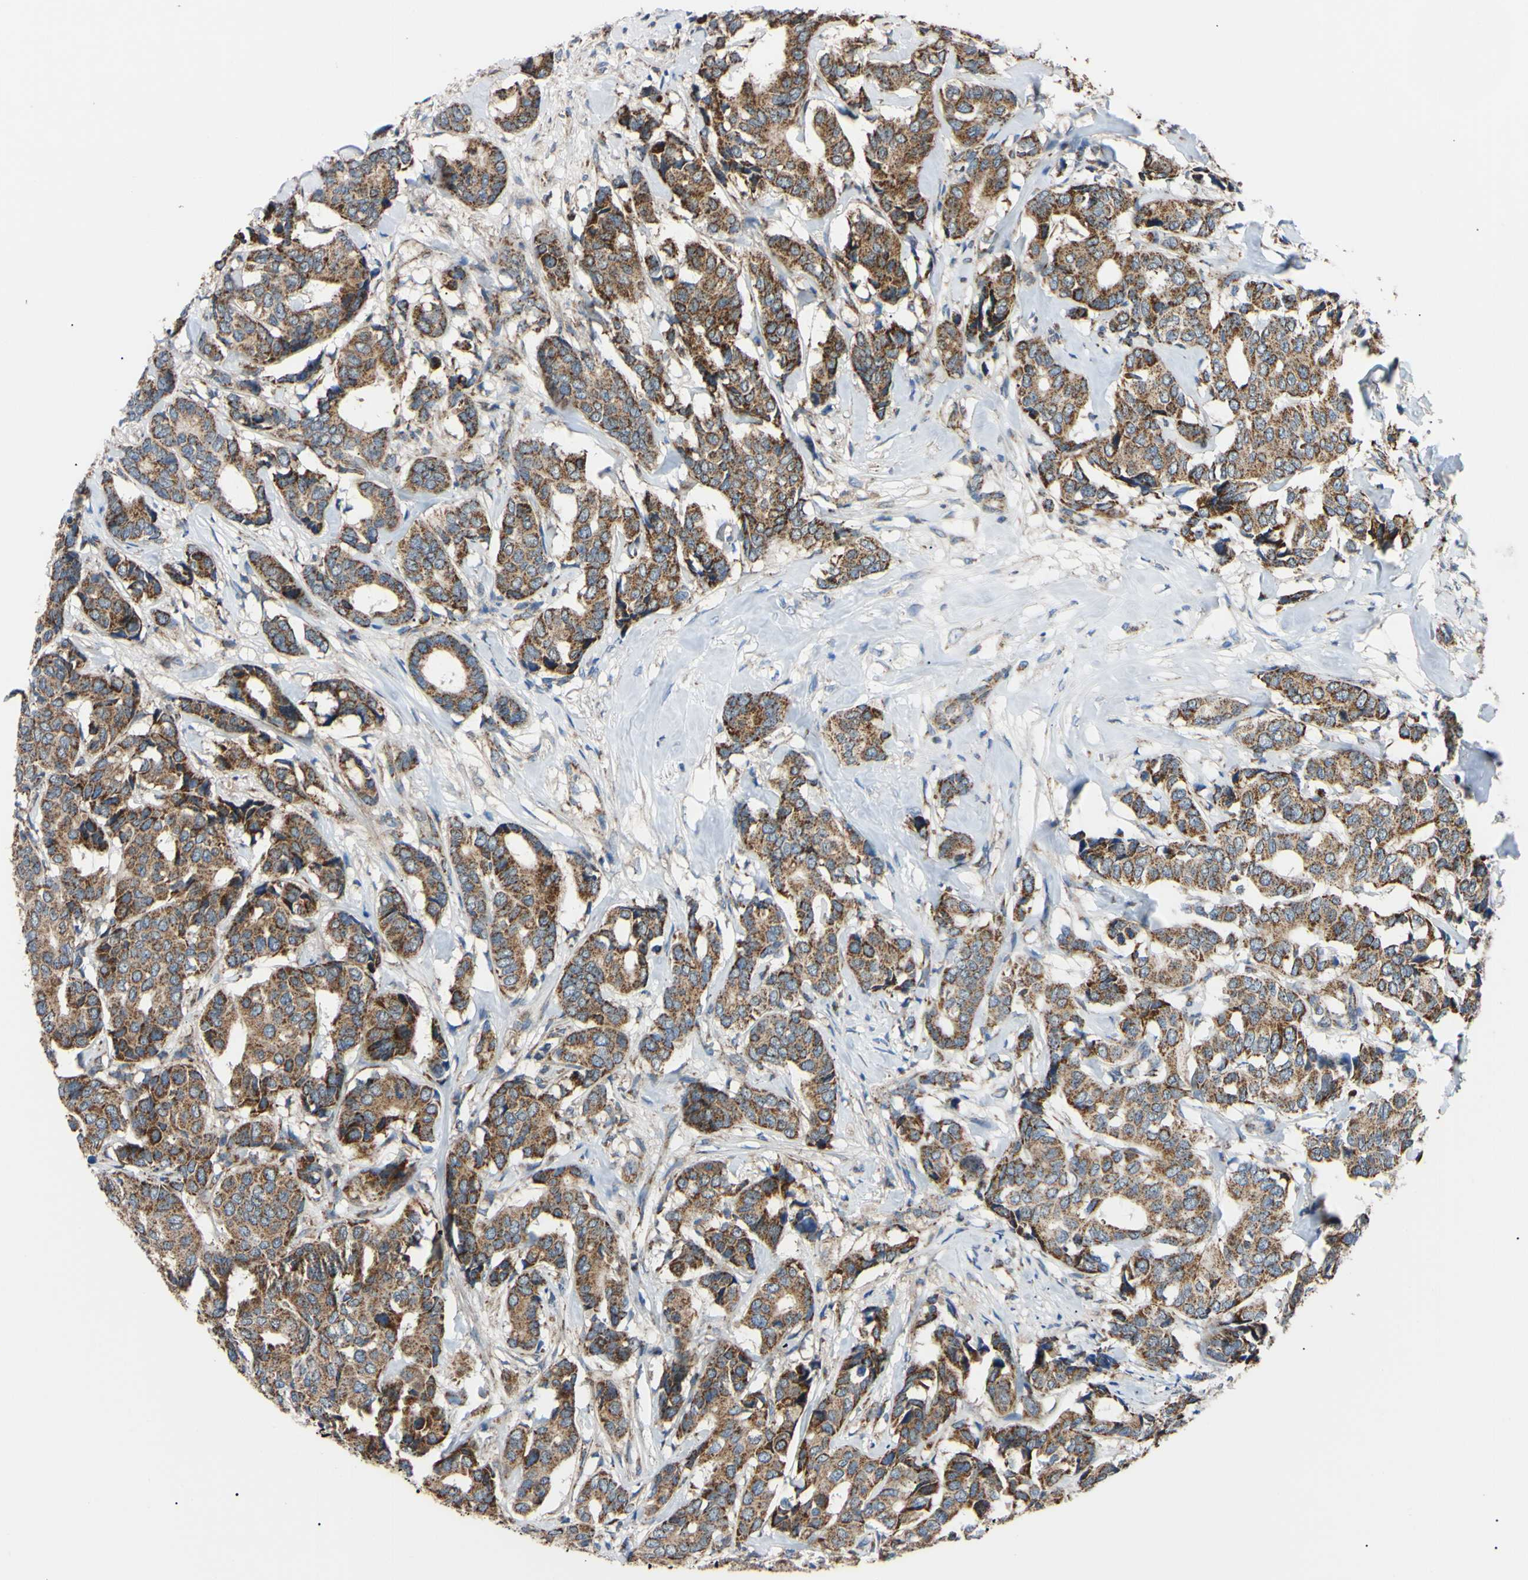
{"staining": {"intensity": "strong", "quantity": ">75%", "location": "cytoplasmic/membranous"}, "tissue": "breast cancer", "cell_type": "Tumor cells", "image_type": "cancer", "snomed": [{"axis": "morphology", "description": "Duct carcinoma"}, {"axis": "topography", "description": "Breast"}], "caption": "Approximately >75% of tumor cells in breast cancer (infiltrating ductal carcinoma) demonstrate strong cytoplasmic/membranous protein staining as visualized by brown immunohistochemical staining.", "gene": "CLPP", "patient": {"sex": "female", "age": 87}}